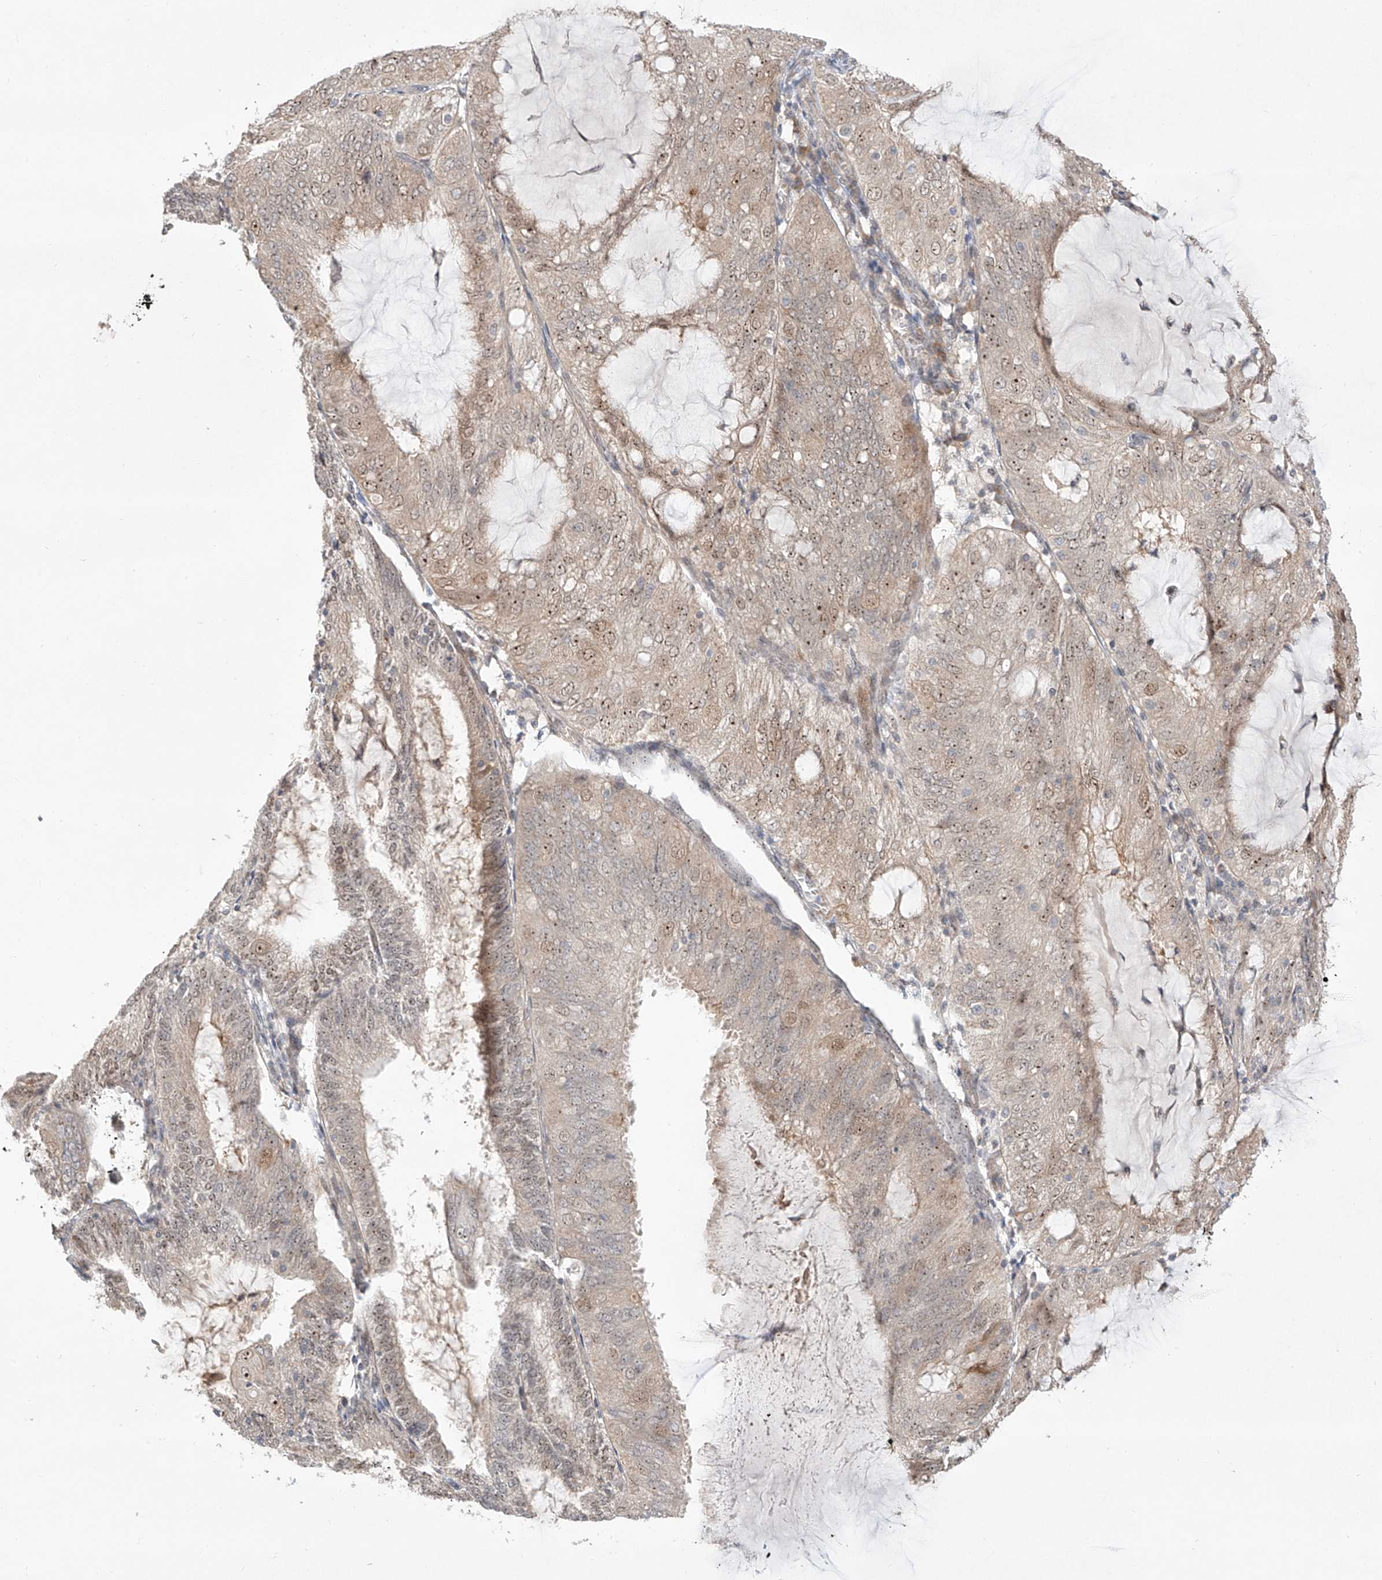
{"staining": {"intensity": "moderate", "quantity": "<25%", "location": "cytoplasmic/membranous,nuclear"}, "tissue": "endometrial cancer", "cell_type": "Tumor cells", "image_type": "cancer", "snomed": [{"axis": "morphology", "description": "Adenocarcinoma, NOS"}, {"axis": "topography", "description": "Endometrium"}], "caption": "Tumor cells exhibit moderate cytoplasmic/membranous and nuclear expression in about <25% of cells in adenocarcinoma (endometrial).", "gene": "TASP1", "patient": {"sex": "female", "age": 81}}